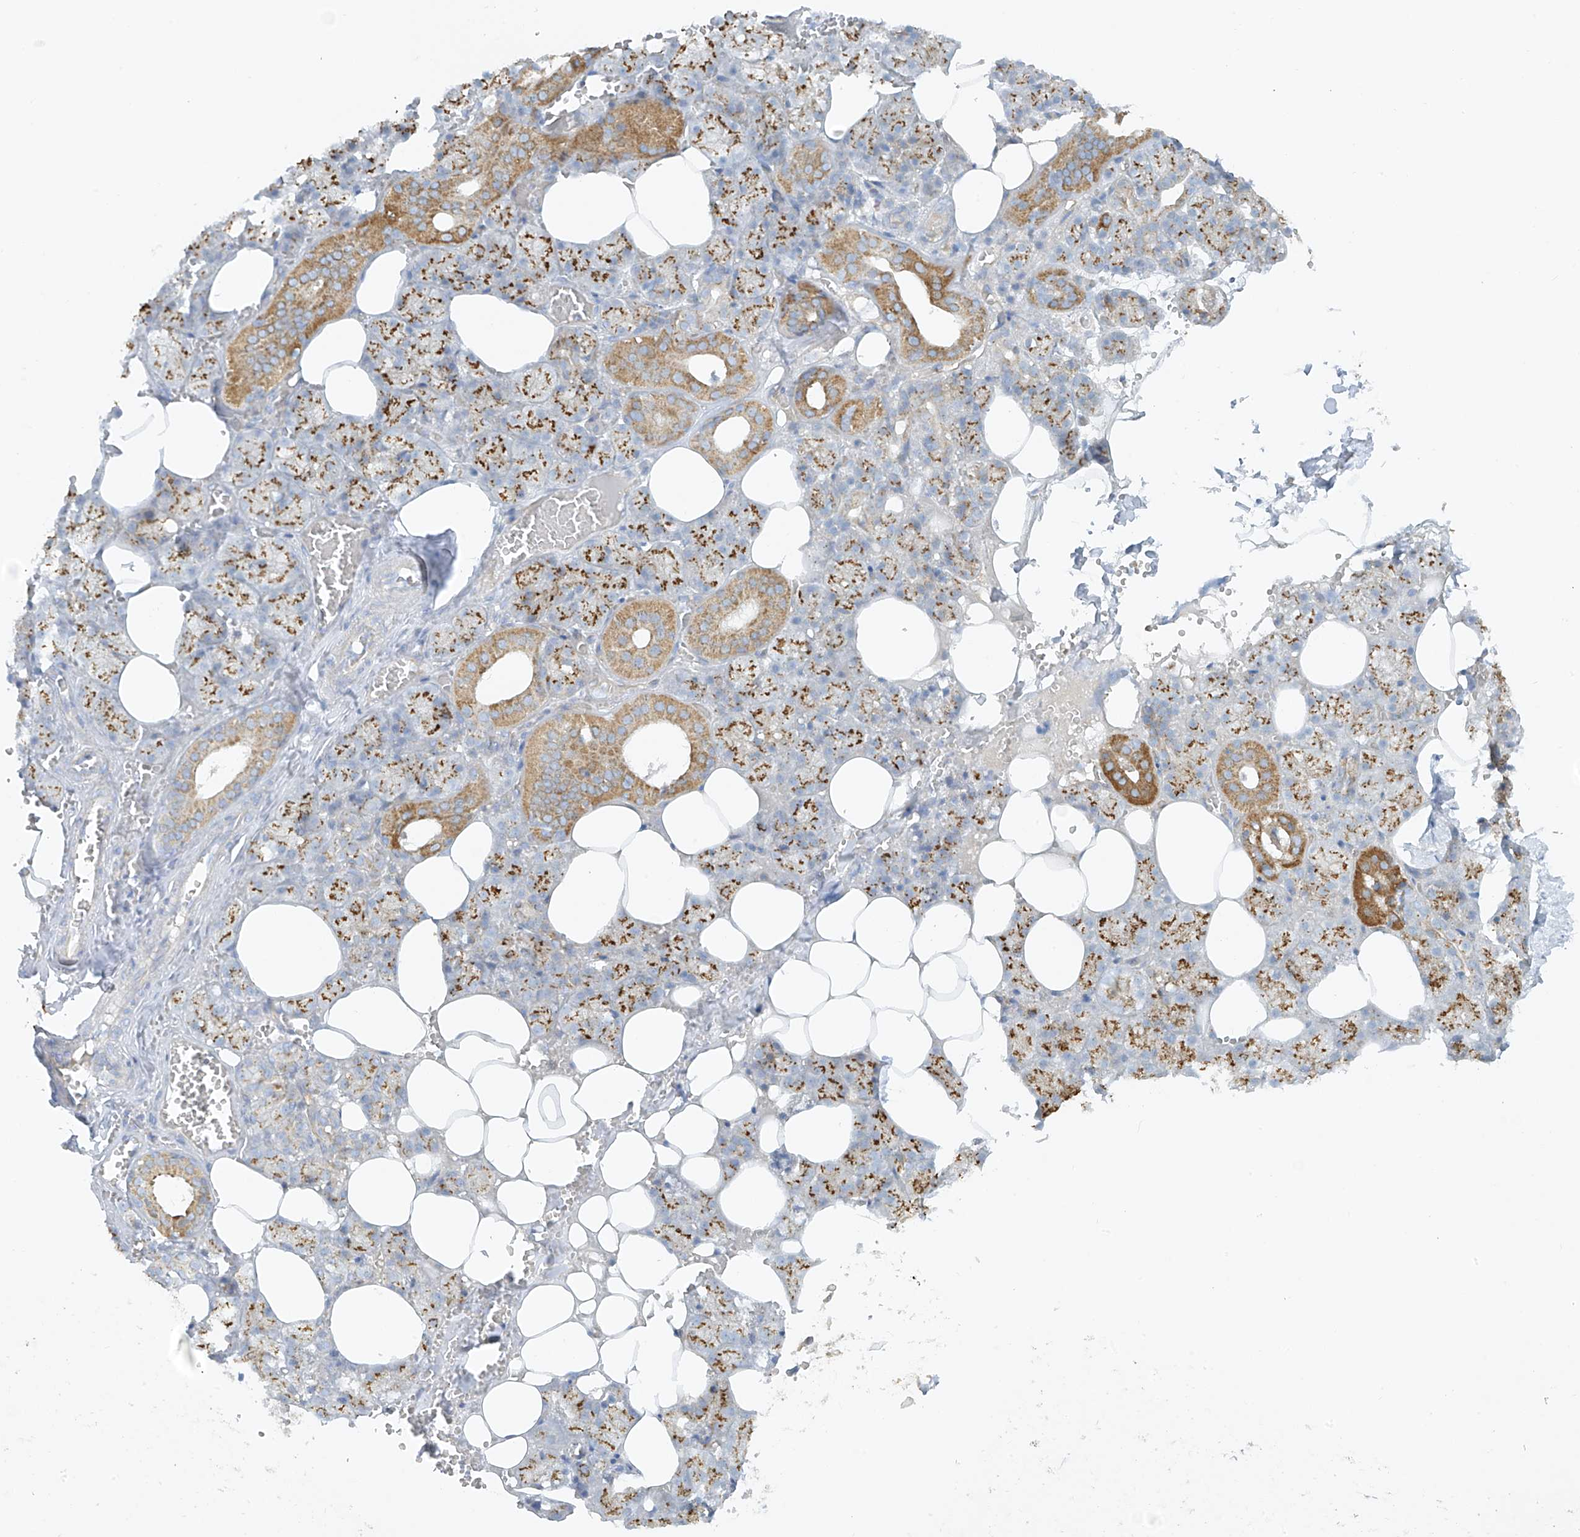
{"staining": {"intensity": "moderate", "quantity": ">75%", "location": "cytoplasmic/membranous"}, "tissue": "salivary gland", "cell_type": "Glandular cells", "image_type": "normal", "snomed": [{"axis": "morphology", "description": "Normal tissue, NOS"}, {"axis": "topography", "description": "Salivary gland"}], "caption": "Immunohistochemistry (IHC) staining of benign salivary gland, which exhibits medium levels of moderate cytoplasmic/membranous staining in approximately >75% of glandular cells indicating moderate cytoplasmic/membranous protein expression. The staining was performed using DAB (brown) for protein detection and nuclei were counterstained in hematoxylin (blue).", "gene": "VAMP5", "patient": {"sex": "male", "age": 62}}